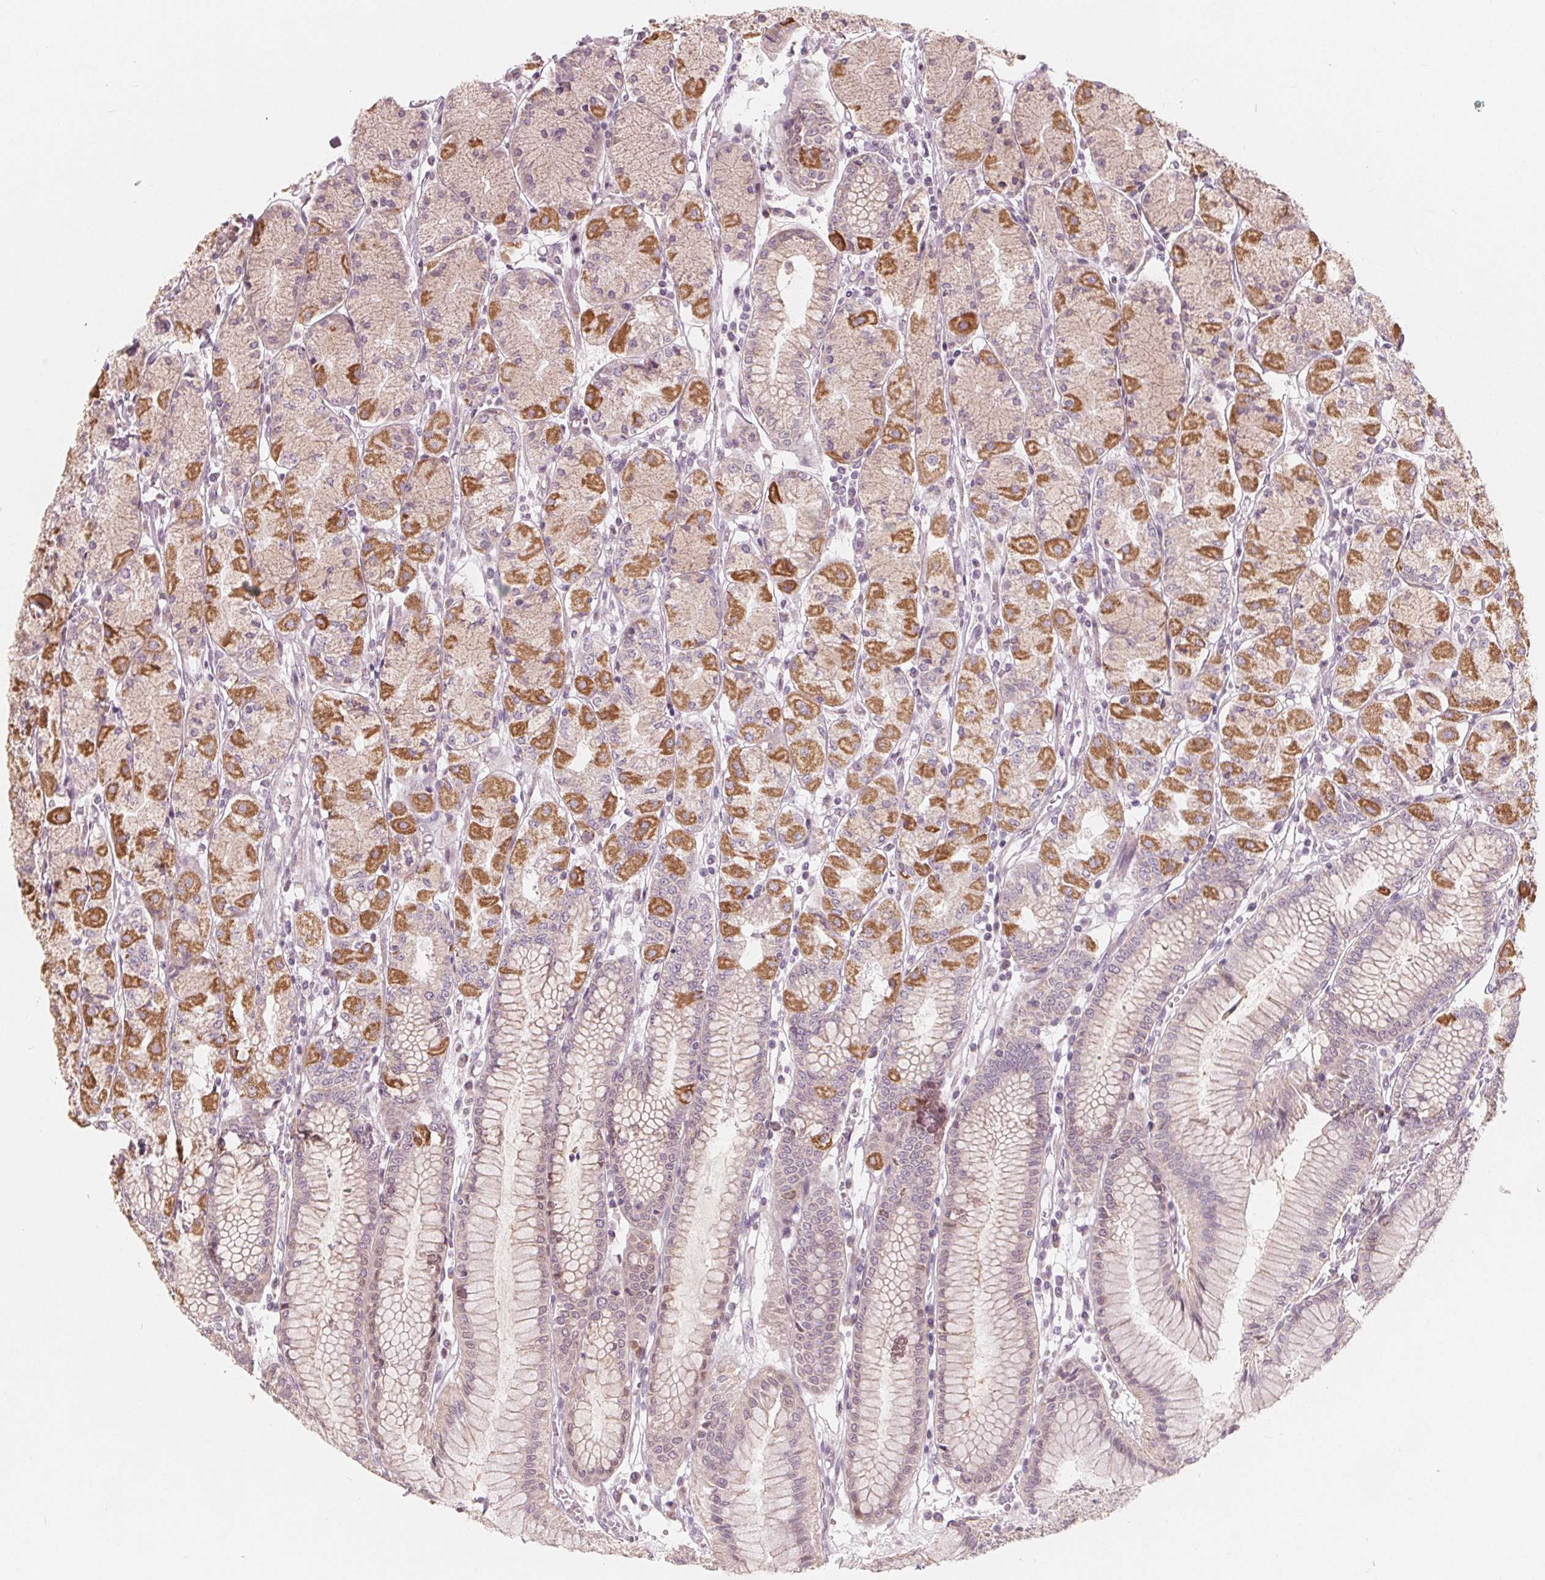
{"staining": {"intensity": "strong", "quantity": "25%-75%", "location": "cytoplasmic/membranous"}, "tissue": "stomach", "cell_type": "Glandular cells", "image_type": "normal", "snomed": [{"axis": "morphology", "description": "Normal tissue, NOS"}, {"axis": "topography", "description": "Stomach, upper"}], "caption": "High-power microscopy captured an IHC image of normal stomach, revealing strong cytoplasmic/membranous staining in approximately 25%-75% of glandular cells. The staining was performed using DAB to visualize the protein expression in brown, while the nuclei were stained in blue with hematoxylin (Magnification: 20x).", "gene": "NUP210L", "patient": {"sex": "male", "age": 69}}